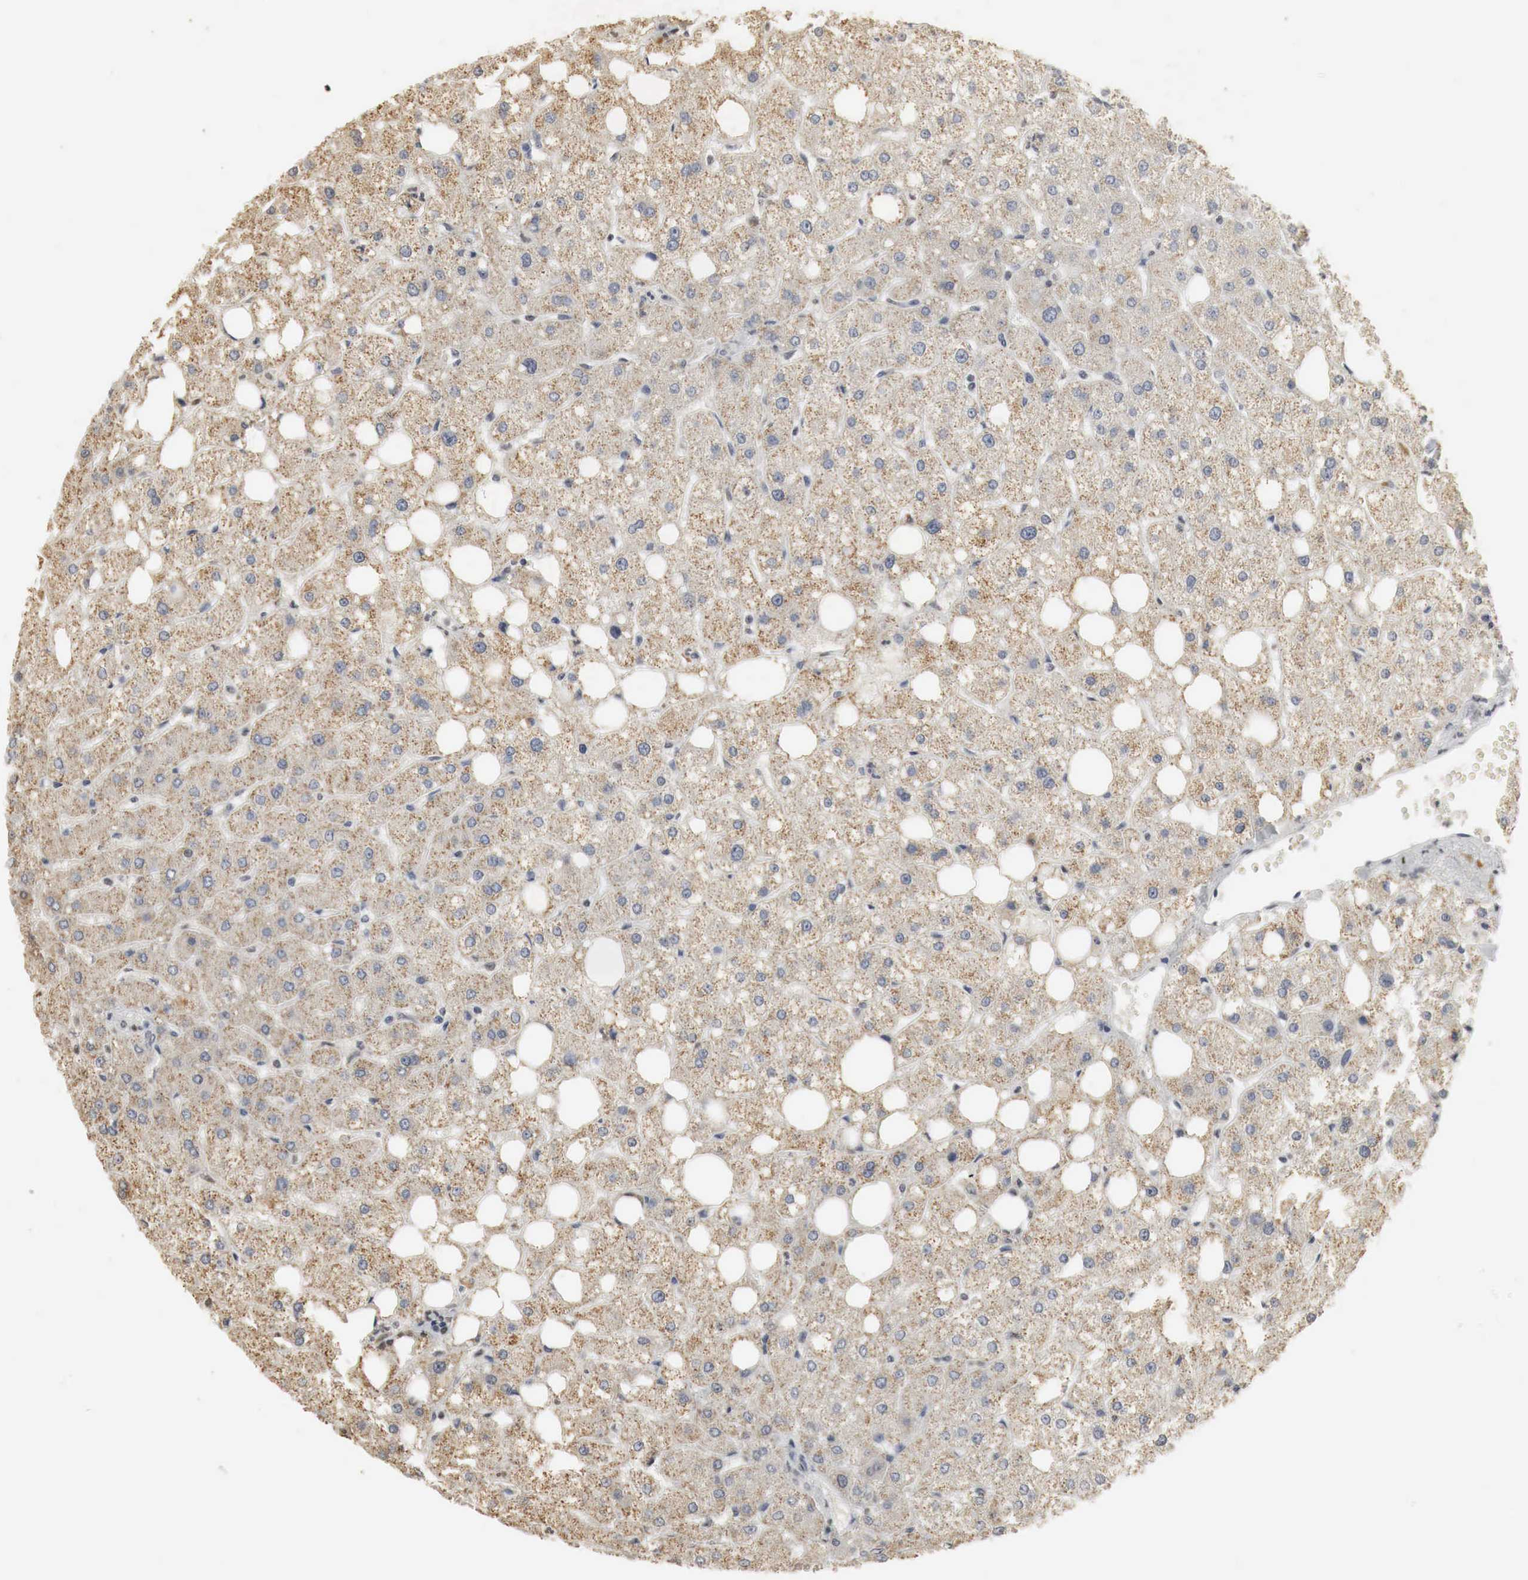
{"staining": {"intensity": "weak", "quantity": "25%-75%", "location": "cytoplasmic/membranous"}, "tissue": "liver", "cell_type": "Cholangiocytes", "image_type": "normal", "snomed": [{"axis": "morphology", "description": "Normal tissue, NOS"}, {"axis": "topography", "description": "Liver"}], "caption": "Immunohistochemical staining of unremarkable liver demonstrates 25%-75% levels of weak cytoplasmic/membranous protein positivity in about 25%-75% of cholangiocytes. (brown staining indicates protein expression, while blue staining denotes nuclei).", "gene": "ERBB4", "patient": {"sex": "male", "age": 35}}